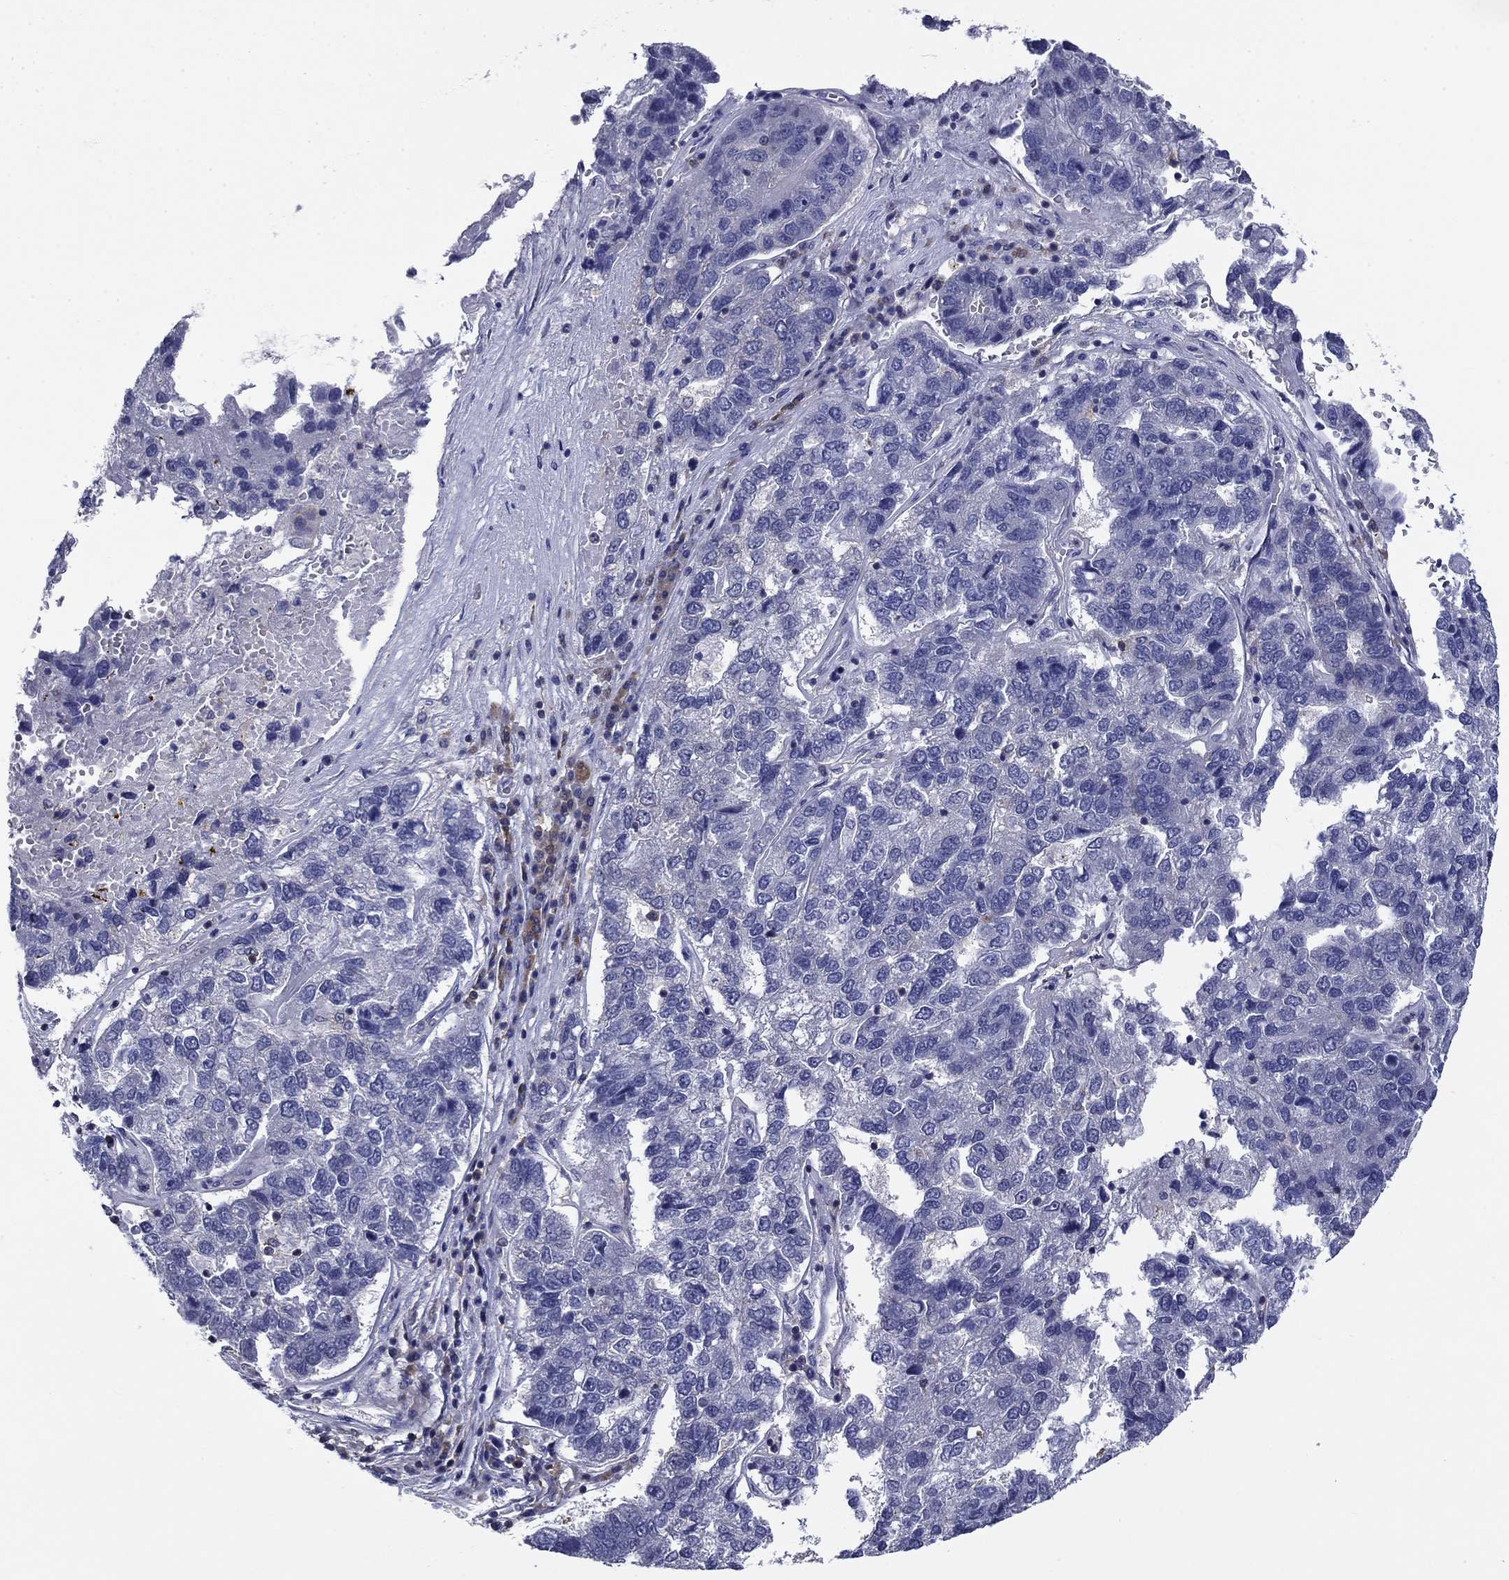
{"staining": {"intensity": "negative", "quantity": "none", "location": "none"}, "tissue": "pancreatic cancer", "cell_type": "Tumor cells", "image_type": "cancer", "snomed": [{"axis": "morphology", "description": "Adenocarcinoma, NOS"}, {"axis": "topography", "description": "Pancreas"}], "caption": "Pancreatic cancer (adenocarcinoma) was stained to show a protein in brown. There is no significant expression in tumor cells. (Immunohistochemistry (ihc), brightfield microscopy, high magnification).", "gene": "POU2F2", "patient": {"sex": "female", "age": 61}}